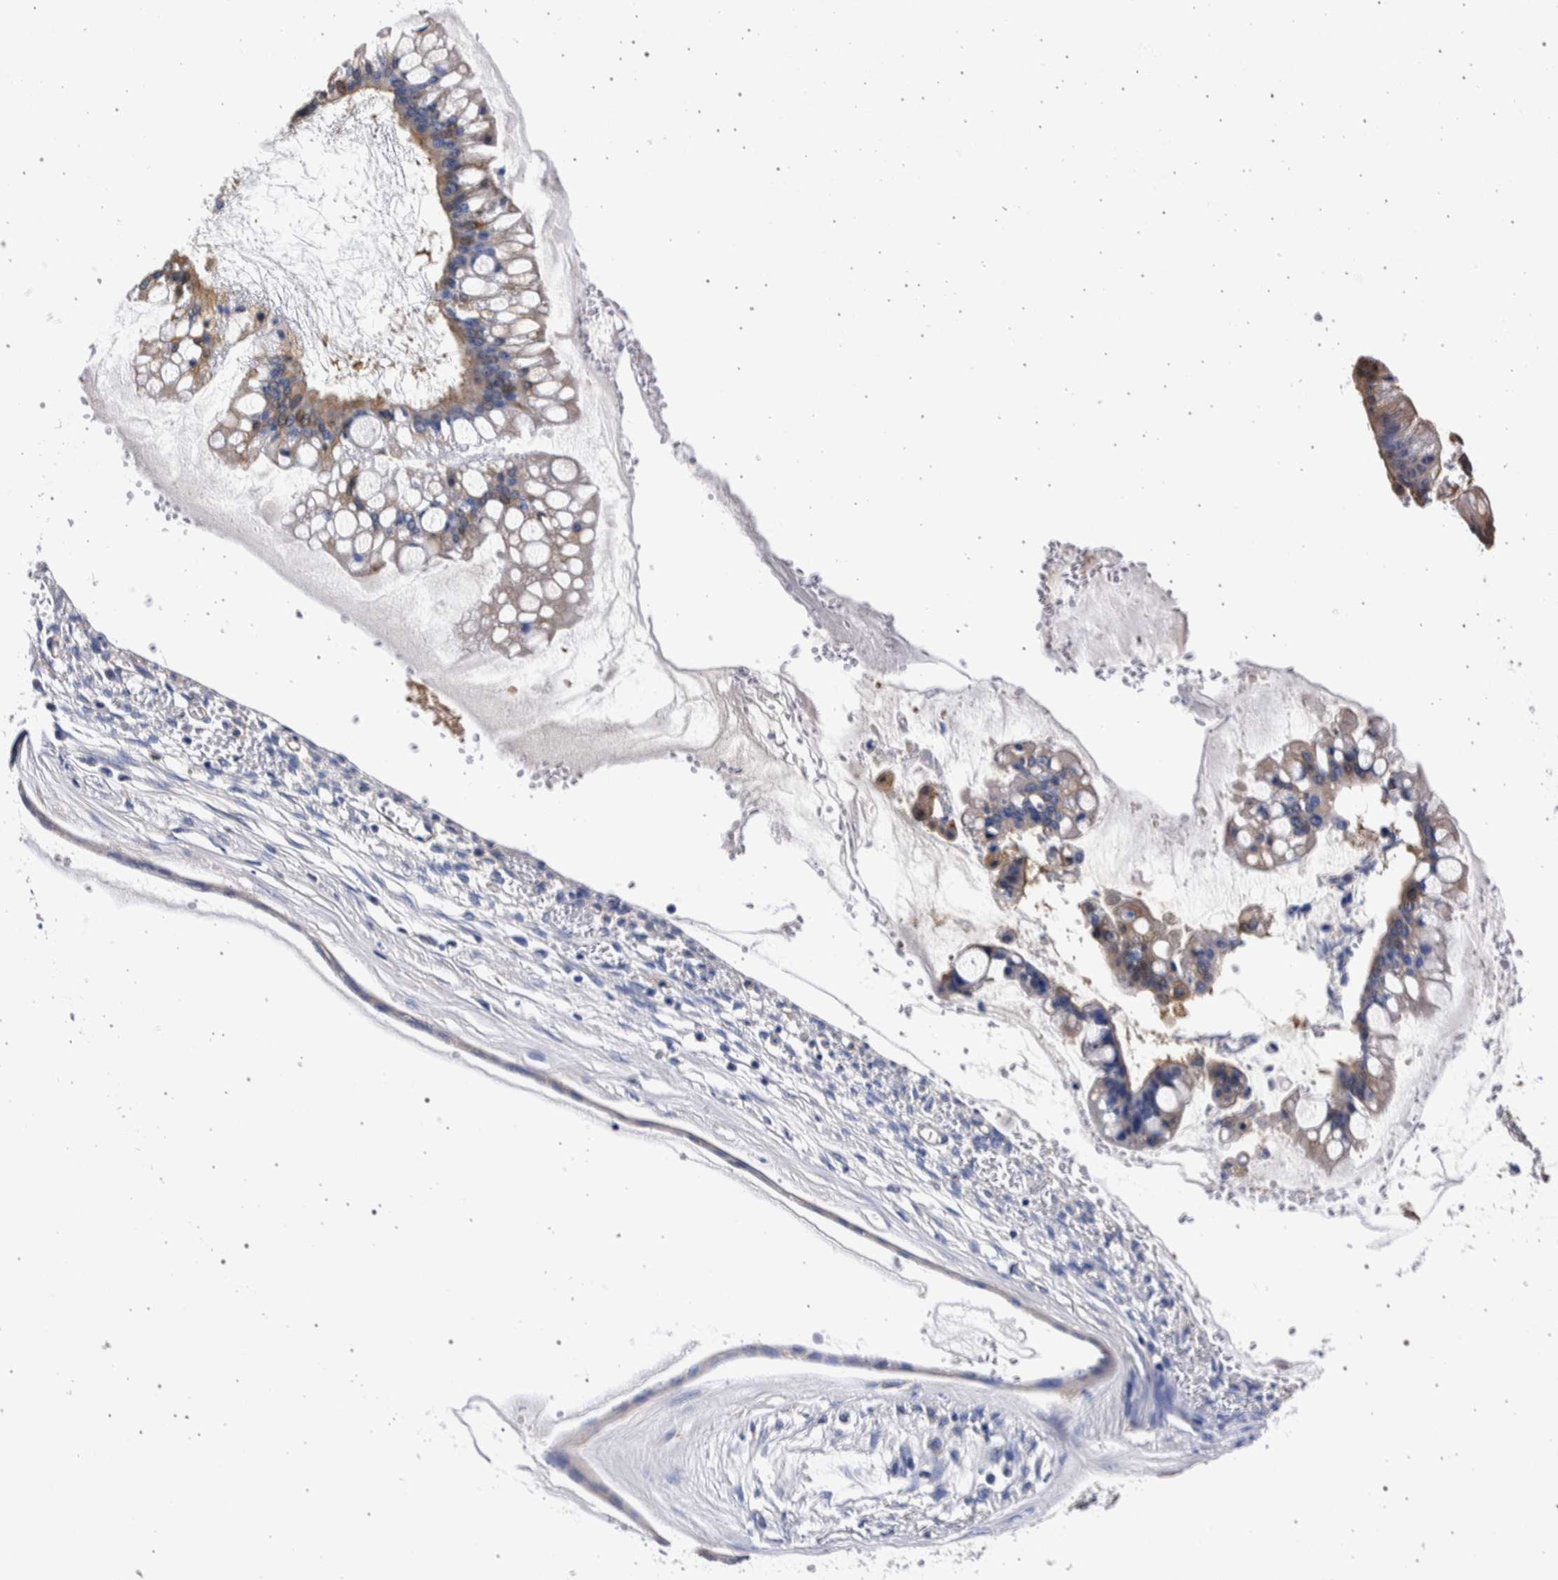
{"staining": {"intensity": "weak", "quantity": "<25%", "location": "cytoplasmic/membranous"}, "tissue": "ovarian cancer", "cell_type": "Tumor cells", "image_type": "cancer", "snomed": [{"axis": "morphology", "description": "Cystadenocarcinoma, mucinous, NOS"}, {"axis": "topography", "description": "Ovary"}], "caption": "A photomicrograph of human ovarian mucinous cystadenocarcinoma is negative for staining in tumor cells.", "gene": "NIBAN2", "patient": {"sex": "female", "age": 73}}